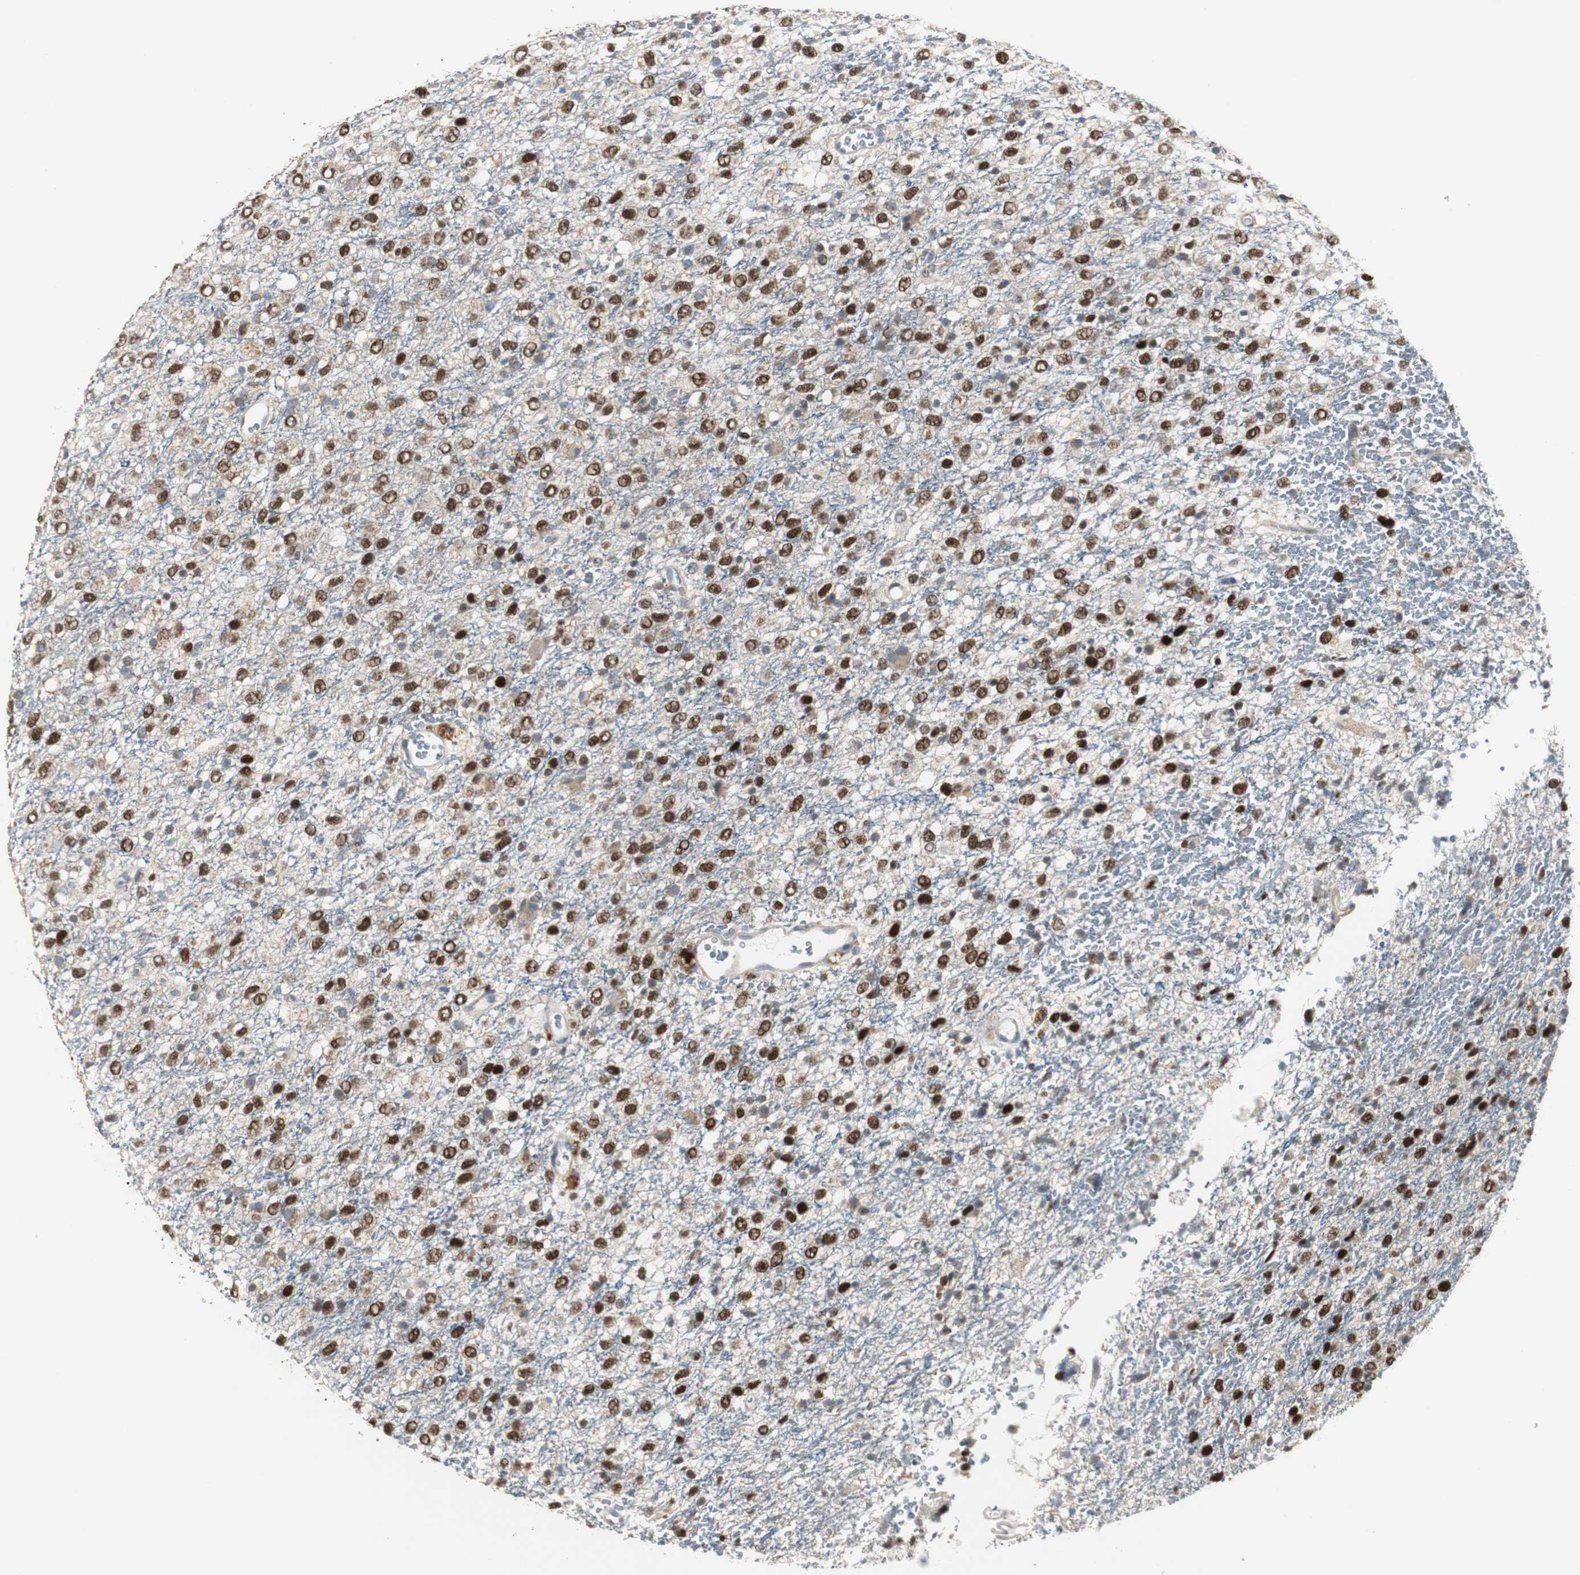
{"staining": {"intensity": "strong", "quantity": "25%-75%", "location": "nuclear"}, "tissue": "glioma", "cell_type": "Tumor cells", "image_type": "cancer", "snomed": [{"axis": "morphology", "description": "Glioma, malignant, High grade"}, {"axis": "topography", "description": "pancreas cauda"}], "caption": "Glioma stained for a protein (brown) demonstrates strong nuclear positive positivity in approximately 25%-75% of tumor cells.", "gene": "MYT1", "patient": {"sex": "male", "age": 60}}